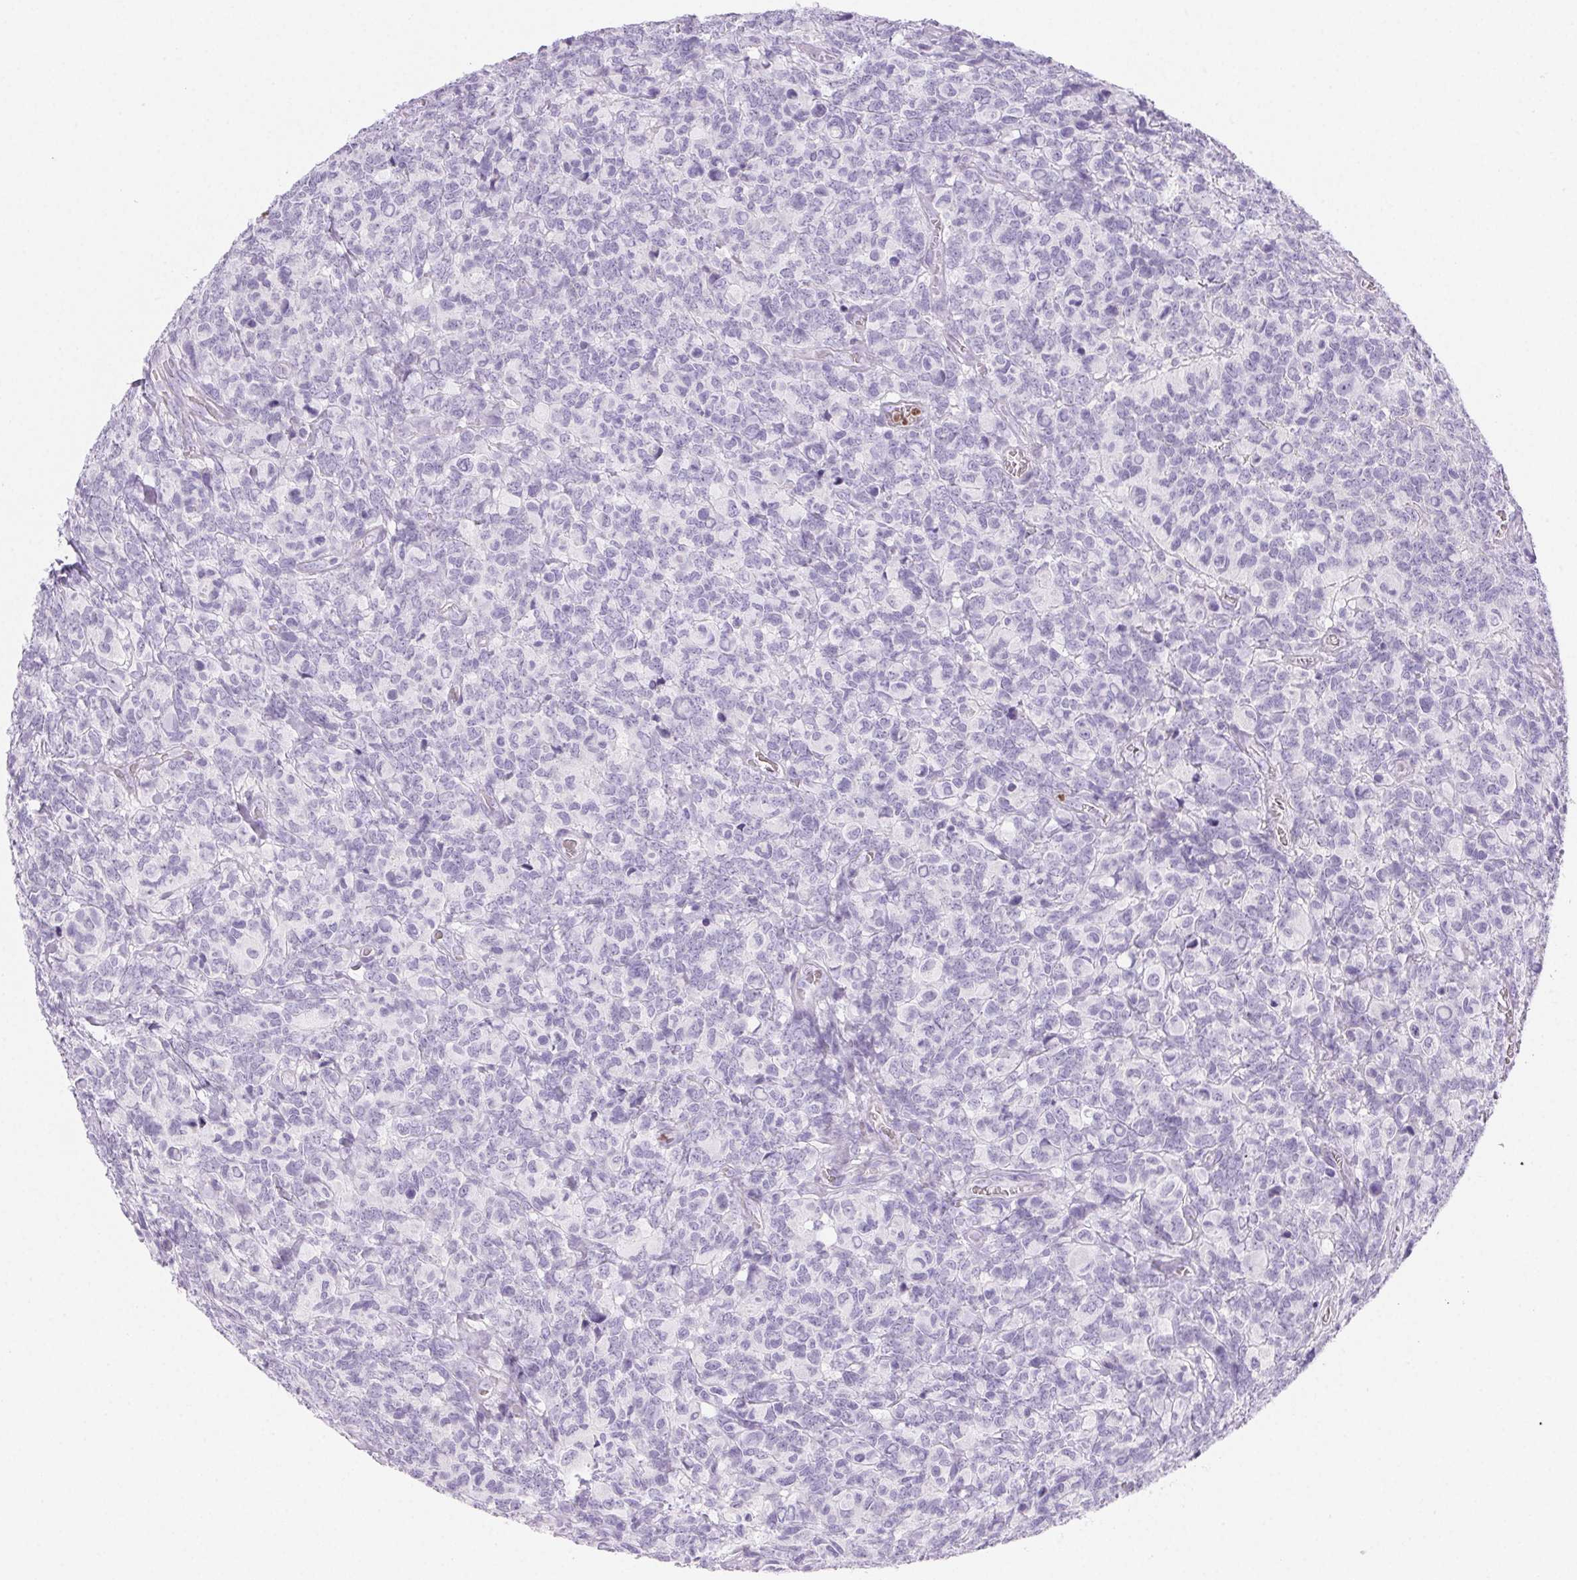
{"staining": {"intensity": "negative", "quantity": "none", "location": "none"}, "tissue": "glioma", "cell_type": "Tumor cells", "image_type": "cancer", "snomed": [{"axis": "morphology", "description": "Glioma, malignant, High grade"}, {"axis": "topography", "description": "Brain"}], "caption": "There is no significant staining in tumor cells of glioma. Nuclei are stained in blue.", "gene": "PADI4", "patient": {"sex": "male", "age": 39}}